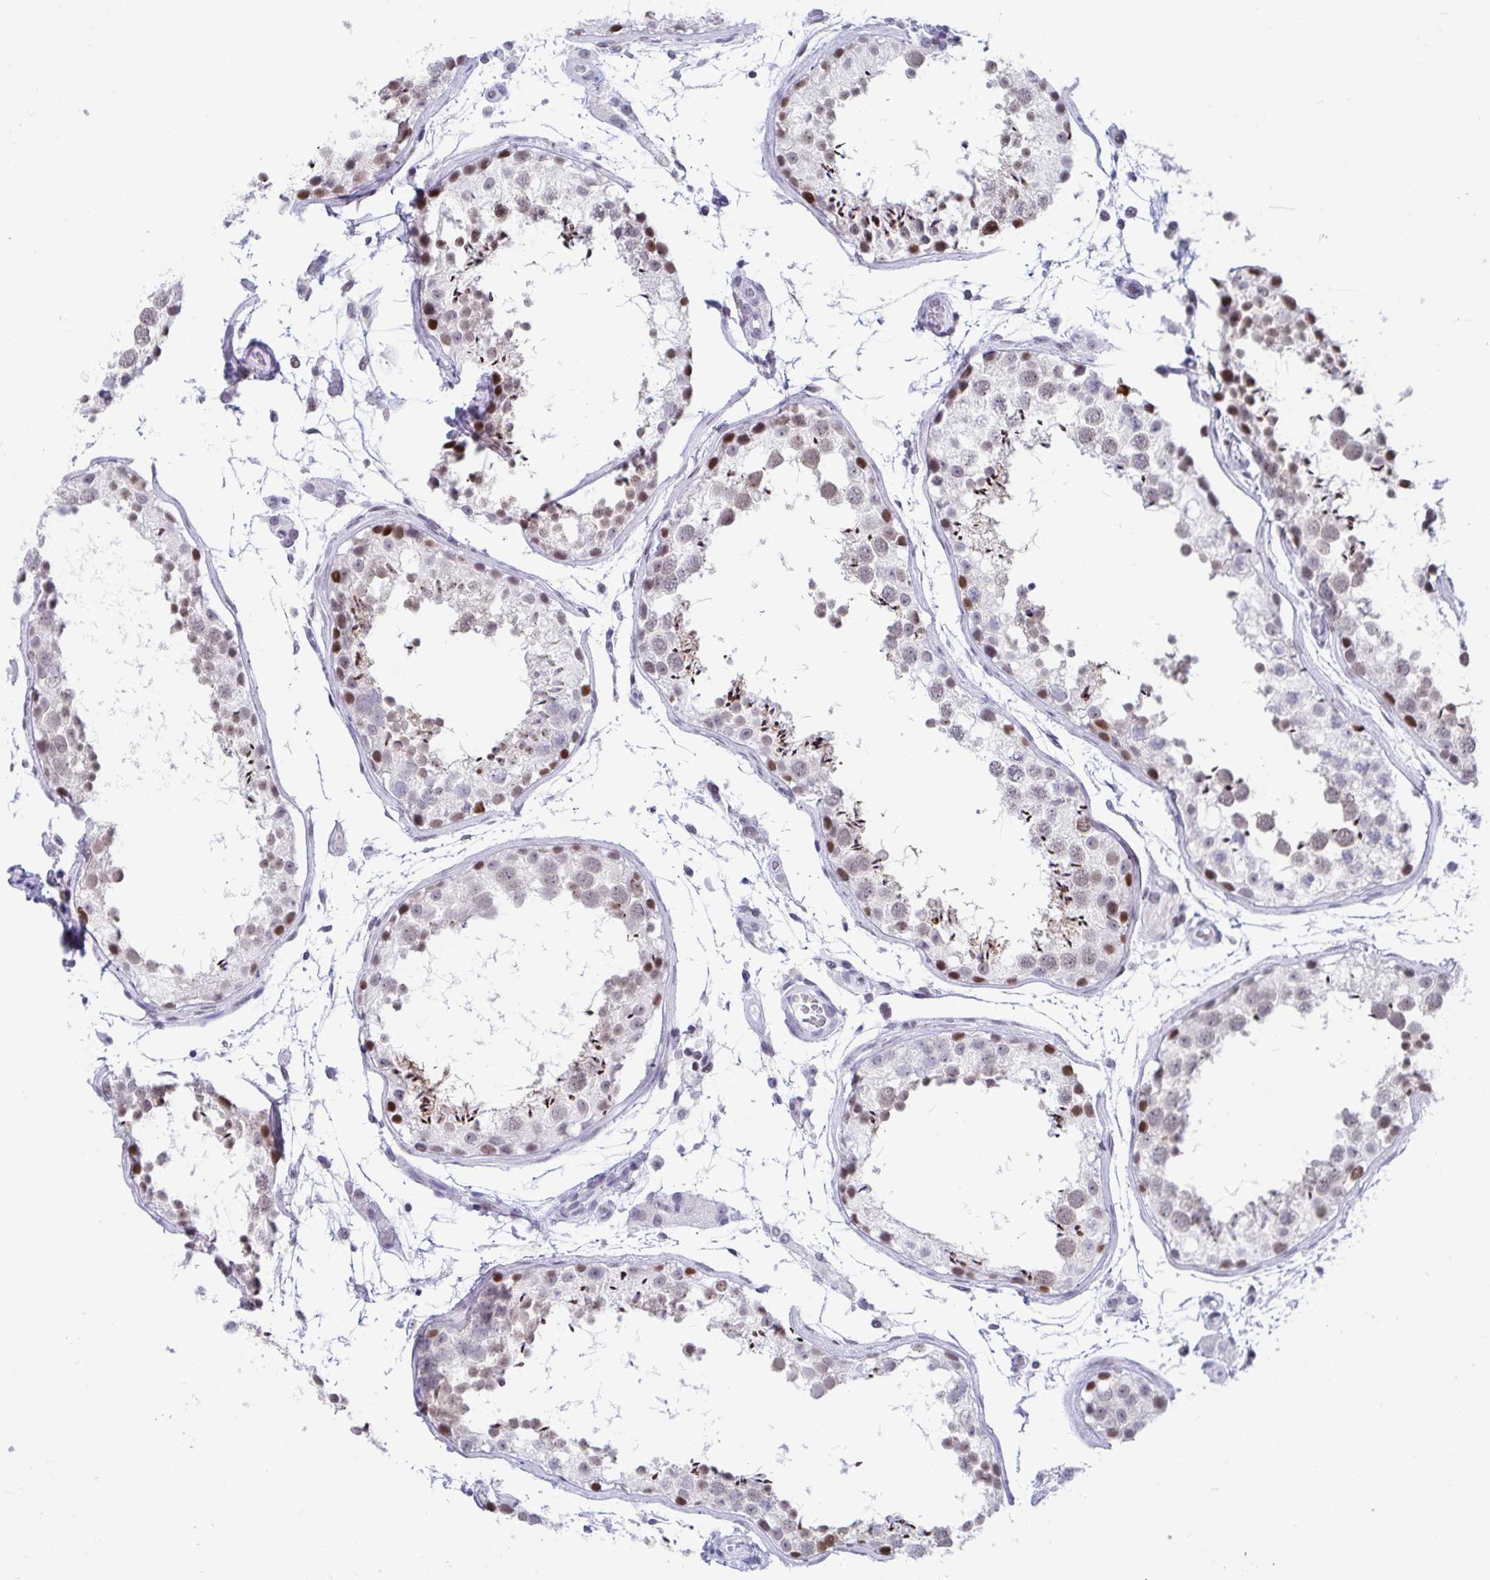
{"staining": {"intensity": "moderate", "quantity": "25%-75%", "location": "nuclear"}, "tissue": "testis", "cell_type": "Cells in seminiferous ducts", "image_type": "normal", "snomed": [{"axis": "morphology", "description": "Normal tissue, NOS"}, {"axis": "topography", "description": "Testis"}], "caption": "This photomicrograph demonstrates immunohistochemistry staining of normal testis, with medium moderate nuclear expression in approximately 25%-75% of cells in seminiferous ducts.", "gene": "WDR72", "patient": {"sex": "male", "age": 29}}